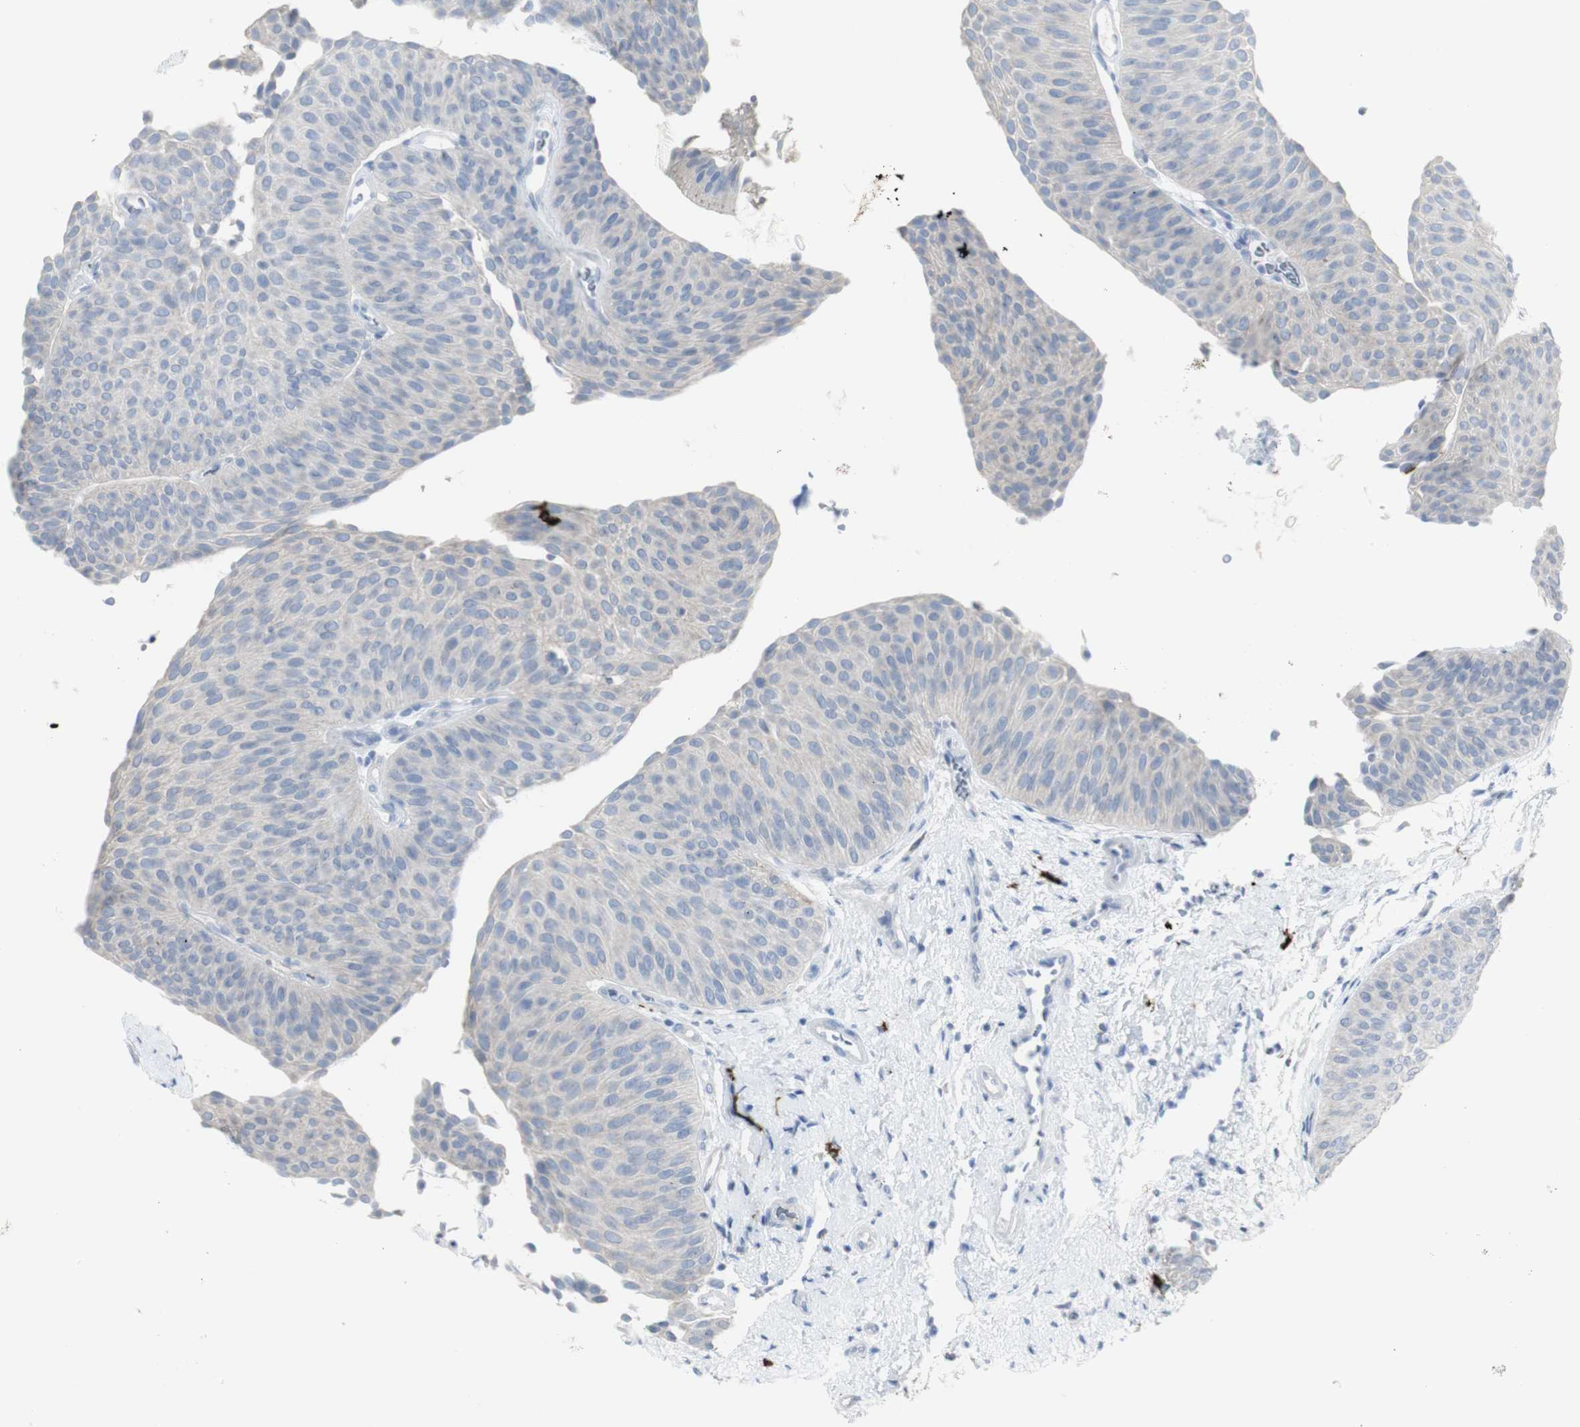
{"staining": {"intensity": "negative", "quantity": "none", "location": "none"}, "tissue": "urothelial cancer", "cell_type": "Tumor cells", "image_type": "cancer", "snomed": [{"axis": "morphology", "description": "Urothelial carcinoma, Low grade"}, {"axis": "topography", "description": "Urinary bladder"}], "caption": "Tumor cells are negative for protein expression in human urothelial cancer.", "gene": "CD207", "patient": {"sex": "female", "age": 60}}